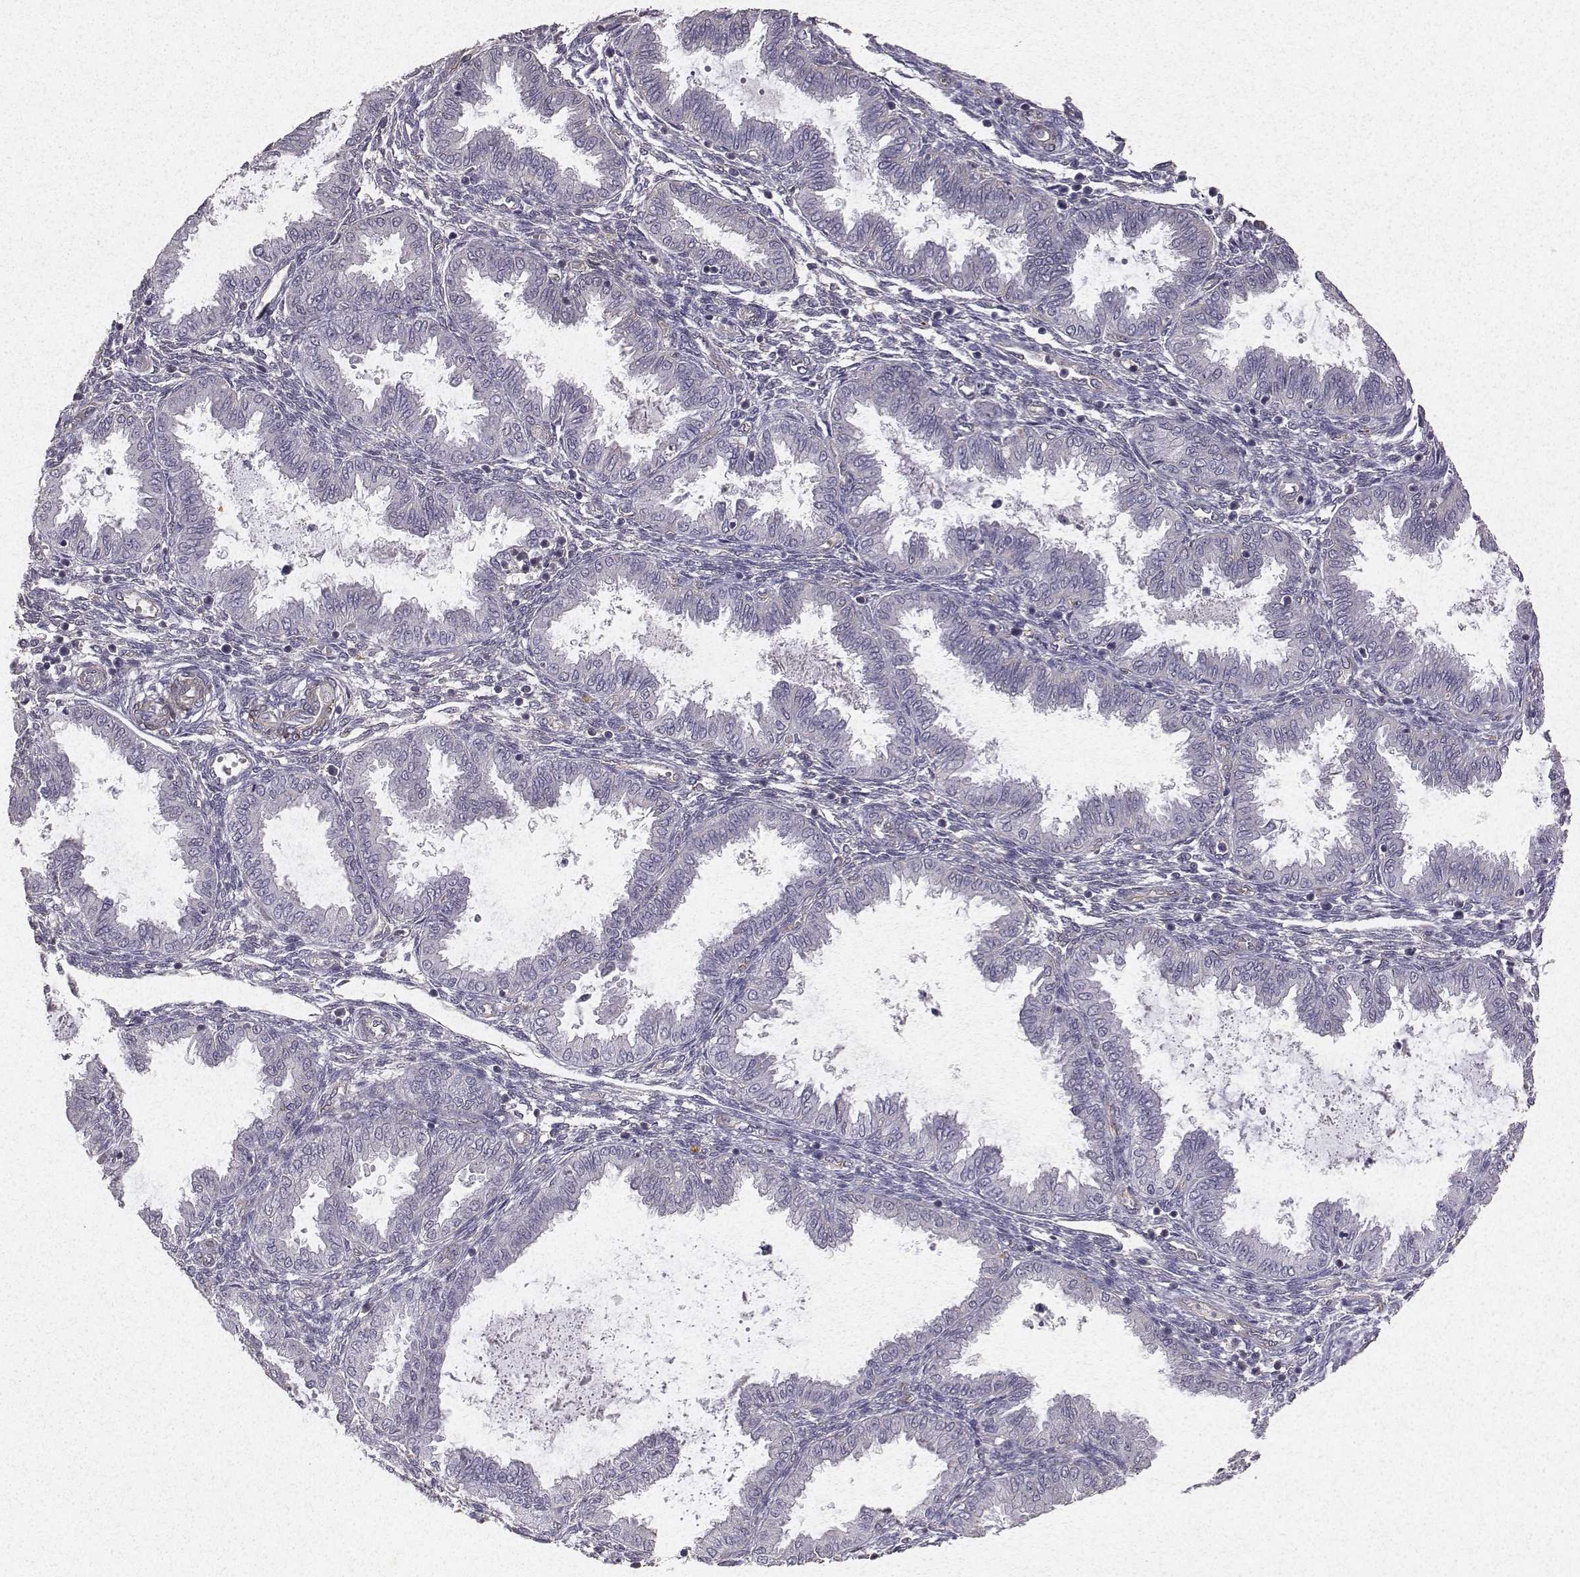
{"staining": {"intensity": "negative", "quantity": "none", "location": "none"}, "tissue": "endometrium", "cell_type": "Cells in endometrial stroma", "image_type": "normal", "snomed": [{"axis": "morphology", "description": "Normal tissue, NOS"}, {"axis": "topography", "description": "Endometrium"}], "caption": "A high-resolution micrograph shows IHC staining of benign endometrium, which displays no significant staining in cells in endometrial stroma.", "gene": "PTPRG", "patient": {"sex": "female", "age": 33}}